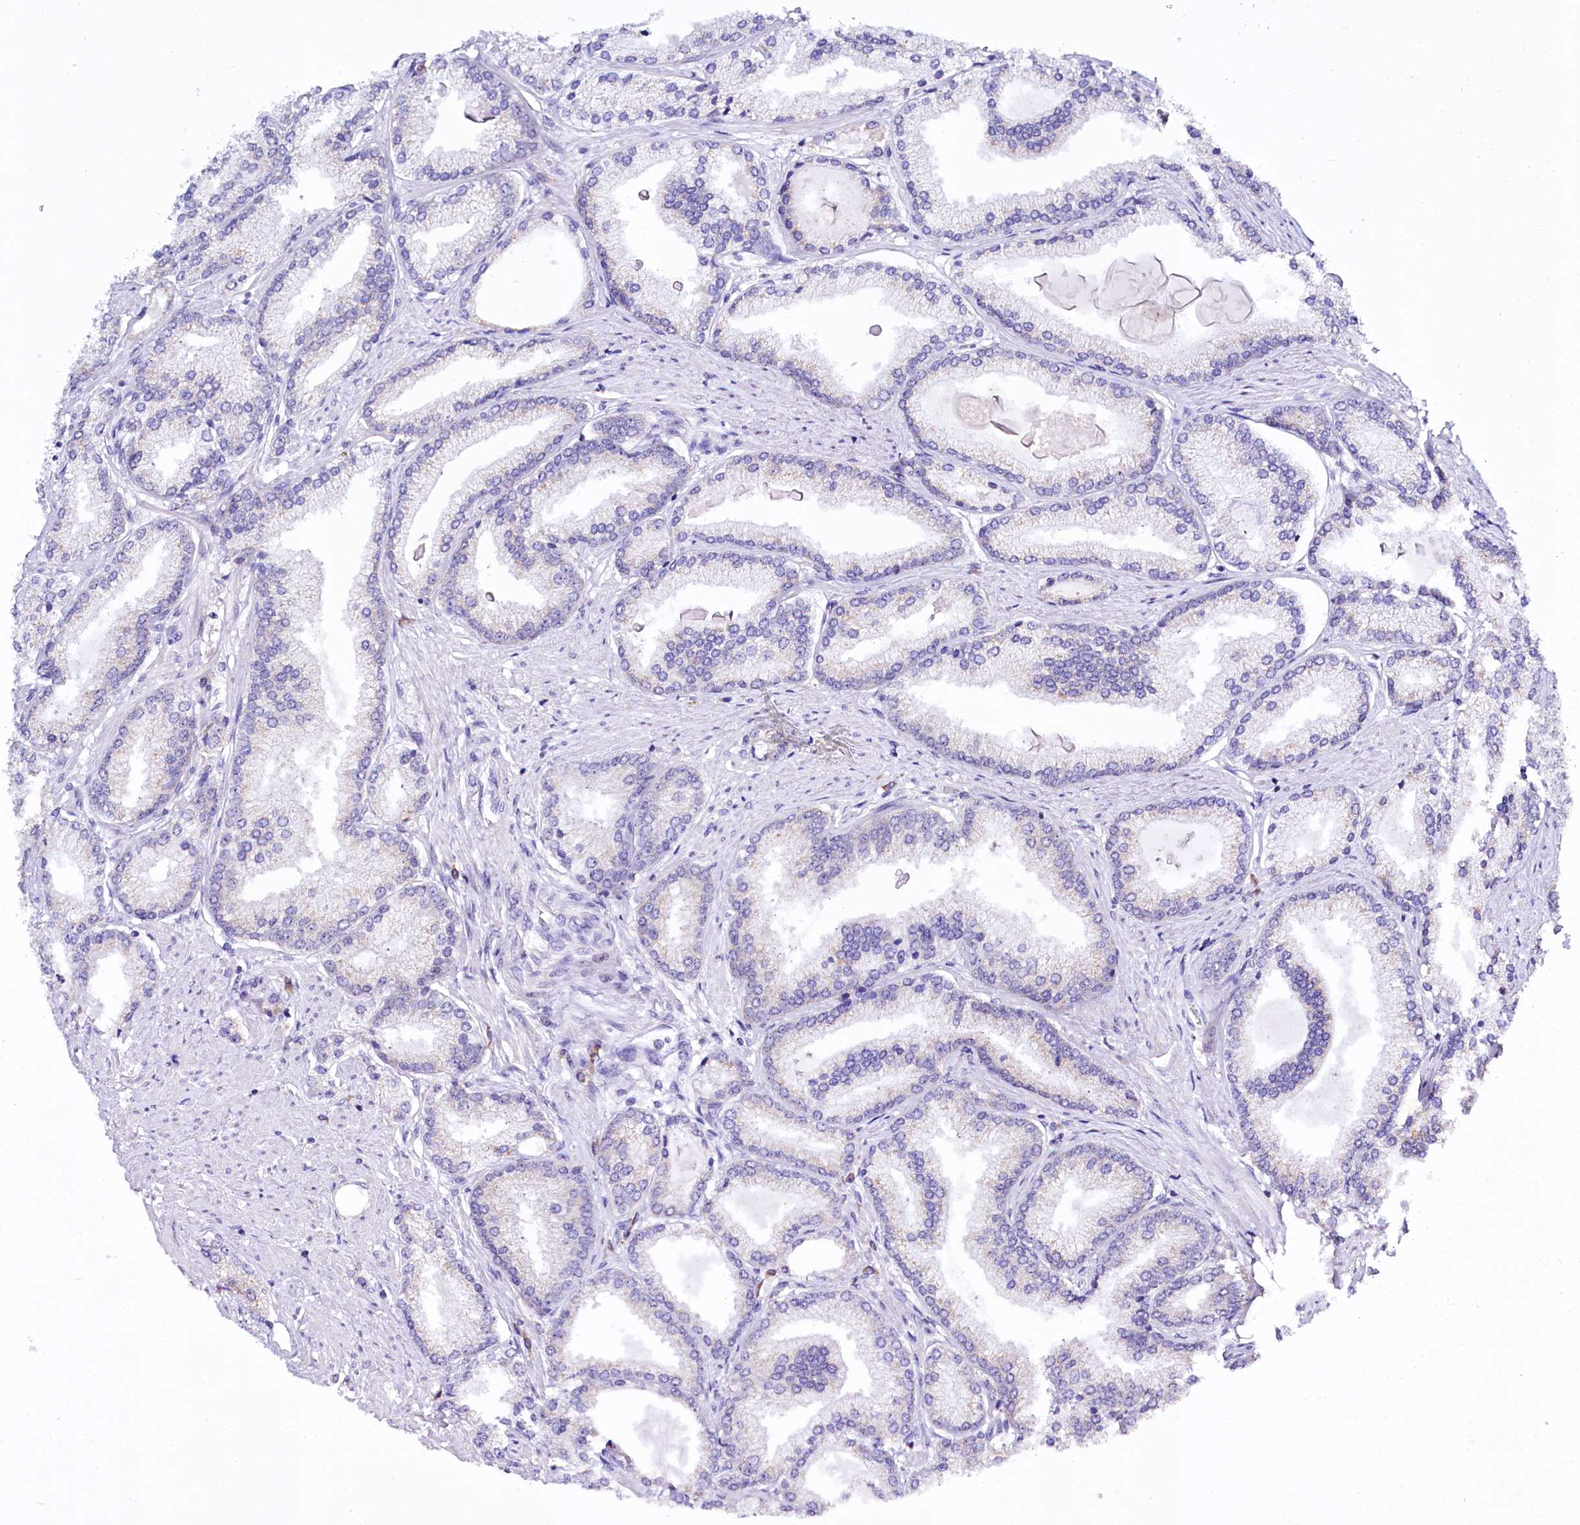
{"staining": {"intensity": "negative", "quantity": "none", "location": "none"}, "tissue": "prostate cancer", "cell_type": "Tumor cells", "image_type": "cancer", "snomed": [{"axis": "morphology", "description": "Adenocarcinoma, High grade"}, {"axis": "topography", "description": "Prostate"}], "caption": "High power microscopy image of an immunohistochemistry (IHC) histopathology image of prostate adenocarcinoma (high-grade), revealing no significant staining in tumor cells.", "gene": "SPATS2", "patient": {"sex": "male", "age": 66}}